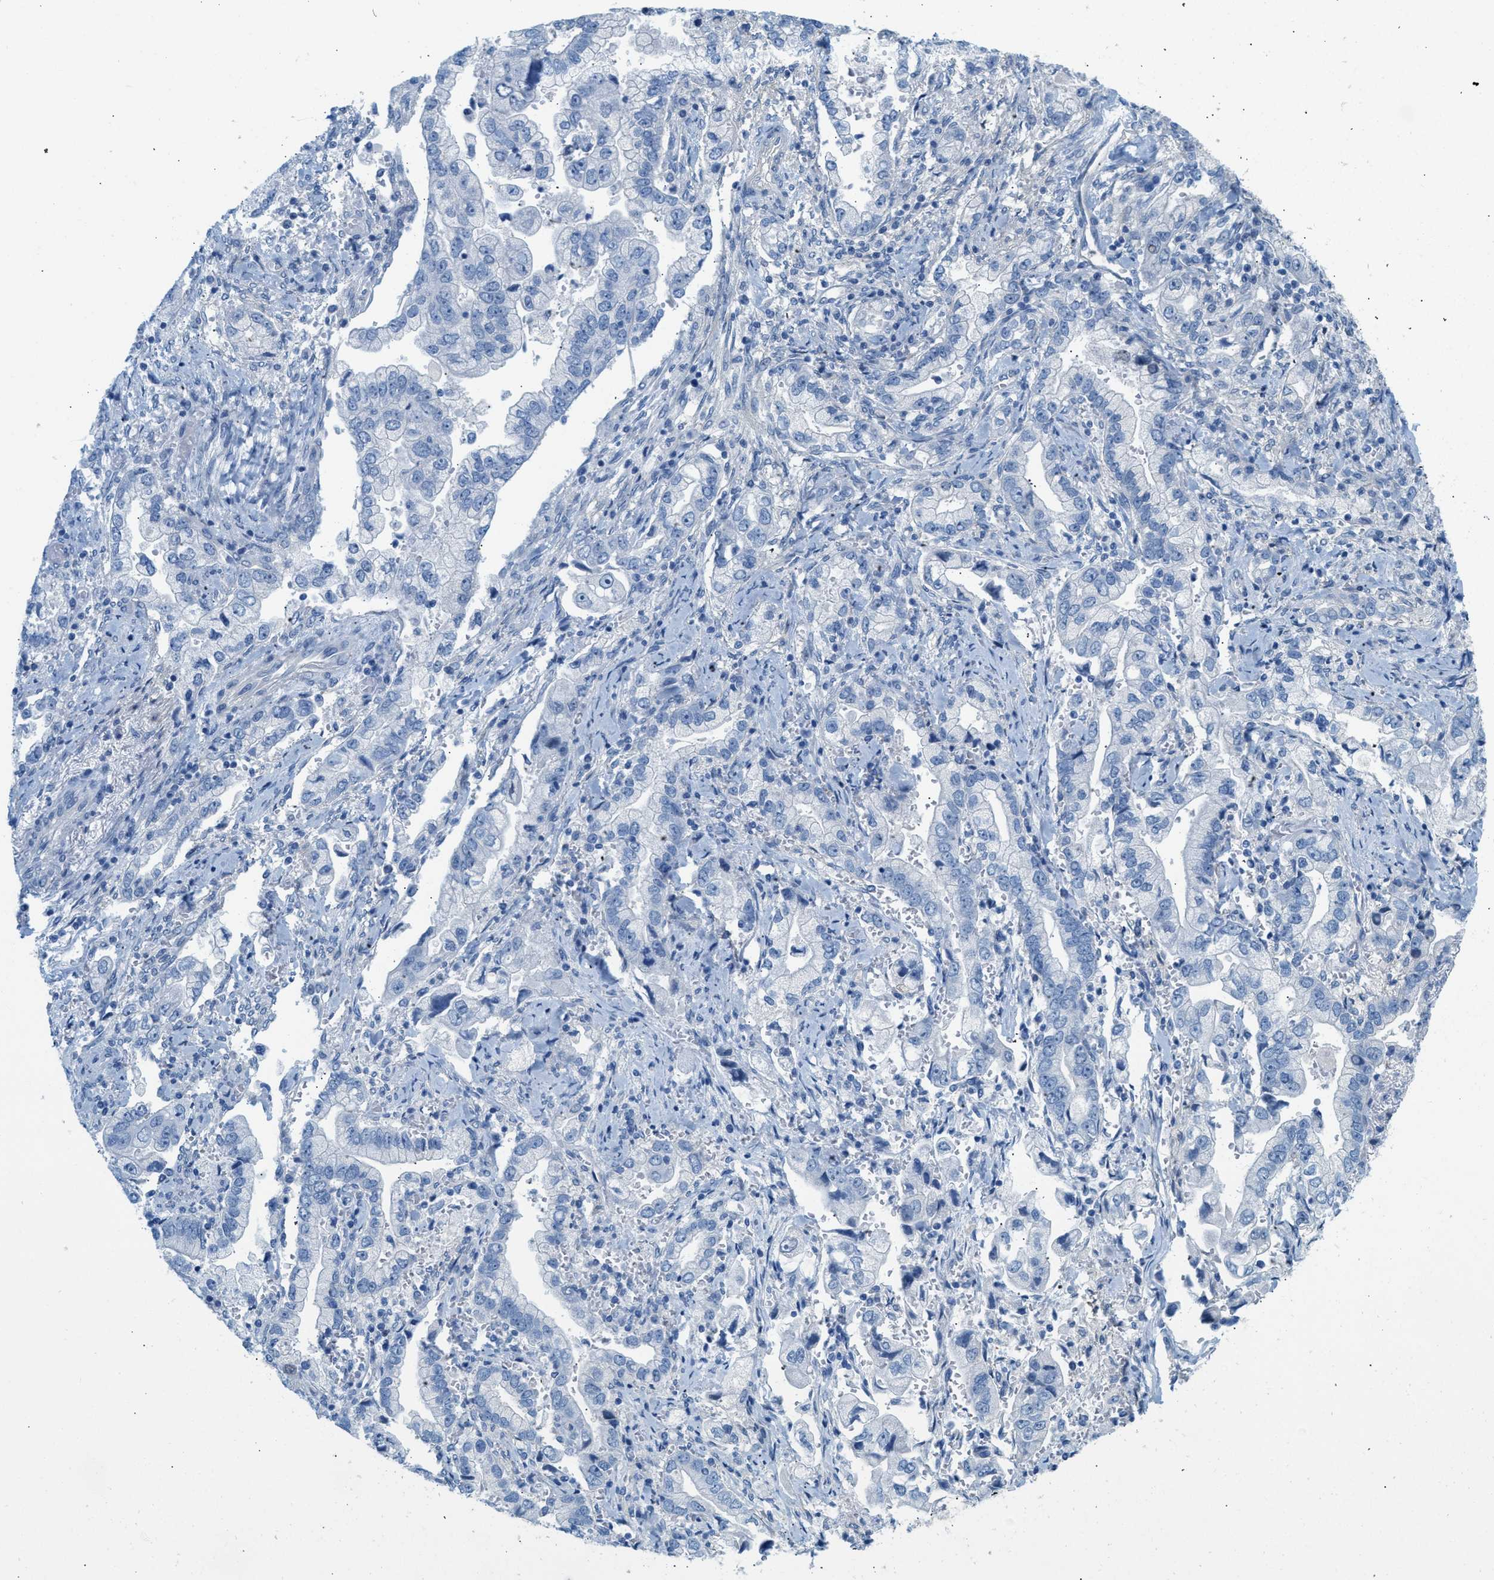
{"staining": {"intensity": "negative", "quantity": "none", "location": "none"}, "tissue": "stomach cancer", "cell_type": "Tumor cells", "image_type": "cancer", "snomed": [{"axis": "morphology", "description": "Normal tissue, NOS"}, {"axis": "morphology", "description": "Adenocarcinoma, NOS"}, {"axis": "topography", "description": "Stomach"}], "caption": "This is an IHC image of human stomach cancer (adenocarcinoma). There is no staining in tumor cells.", "gene": "SPAM1", "patient": {"sex": "male", "age": 62}}